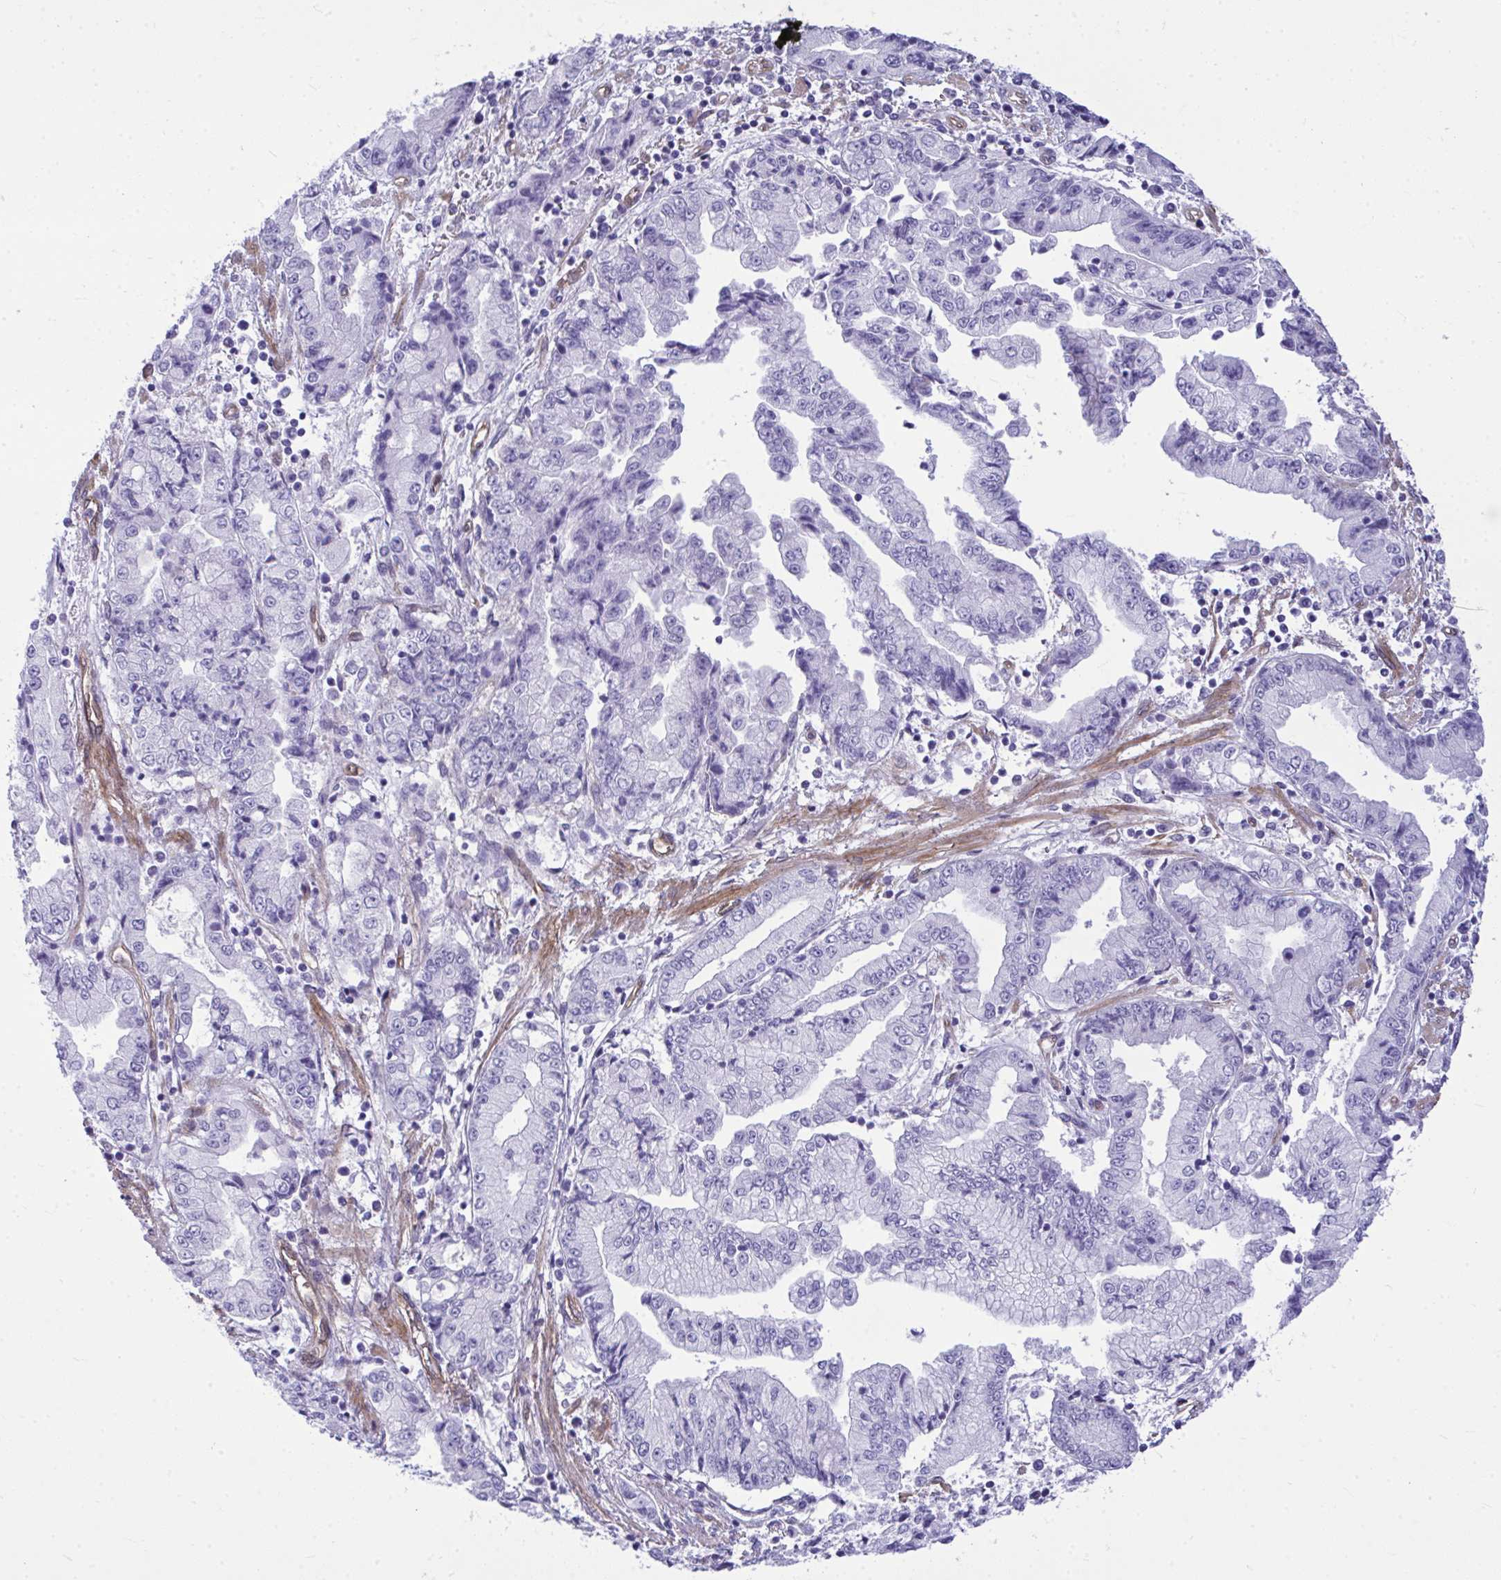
{"staining": {"intensity": "negative", "quantity": "none", "location": "none"}, "tissue": "stomach cancer", "cell_type": "Tumor cells", "image_type": "cancer", "snomed": [{"axis": "morphology", "description": "Adenocarcinoma, NOS"}, {"axis": "topography", "description": "Stomach, upper"}], "caption": "Immunohistochemistry histopathology image of neoplastic tissue: stomach adenocarcinoma stained with DAB demonstrates no significant protein staining in tumor cells.", "gene": "LIMS2", "patient": {"sex": "female", "age": 74}}